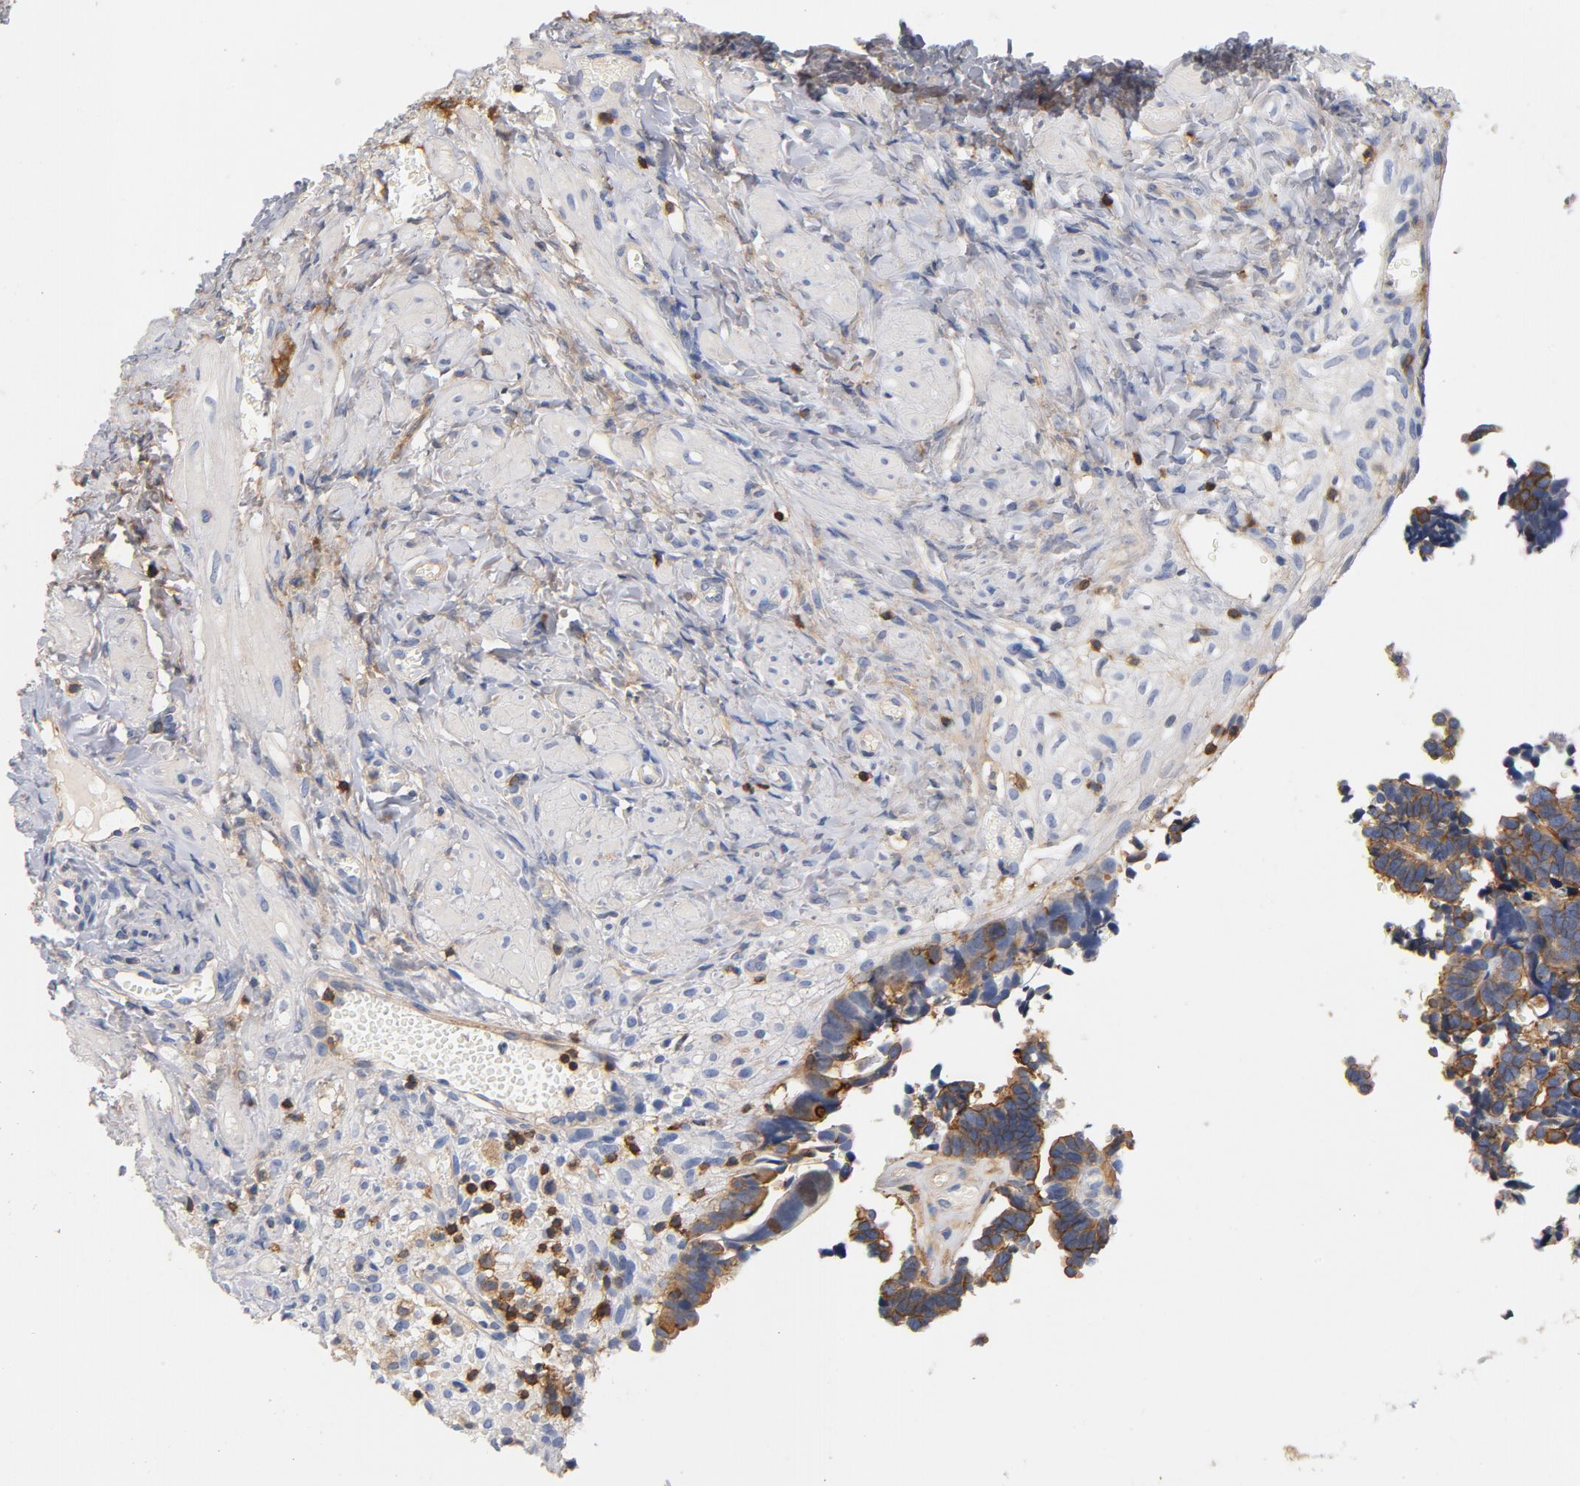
{"staining": {"intensity": "moderate", "quantity": ">75%", "location": "cytoplasmic/membranous"}, "tissue": "ovarian cancer", "cell_type": "Tumor cells", "image_type": "cancer", "snomed": [{"axis": "morphology", "description": "Cystadenocarcinoma, serous, NOS"}, {"axis": "topography", "description": "Ovary"}], "caption": "Immunohistochemistry (IHC) of human ovarian cancer (serous cystadenocarcinoma) shows medium levels of moderate cytoplasmic/membranous expression in approximately >75% of tumor cells.", "gene": "EZR", "patient": {"sex": "female", "age": 77}}